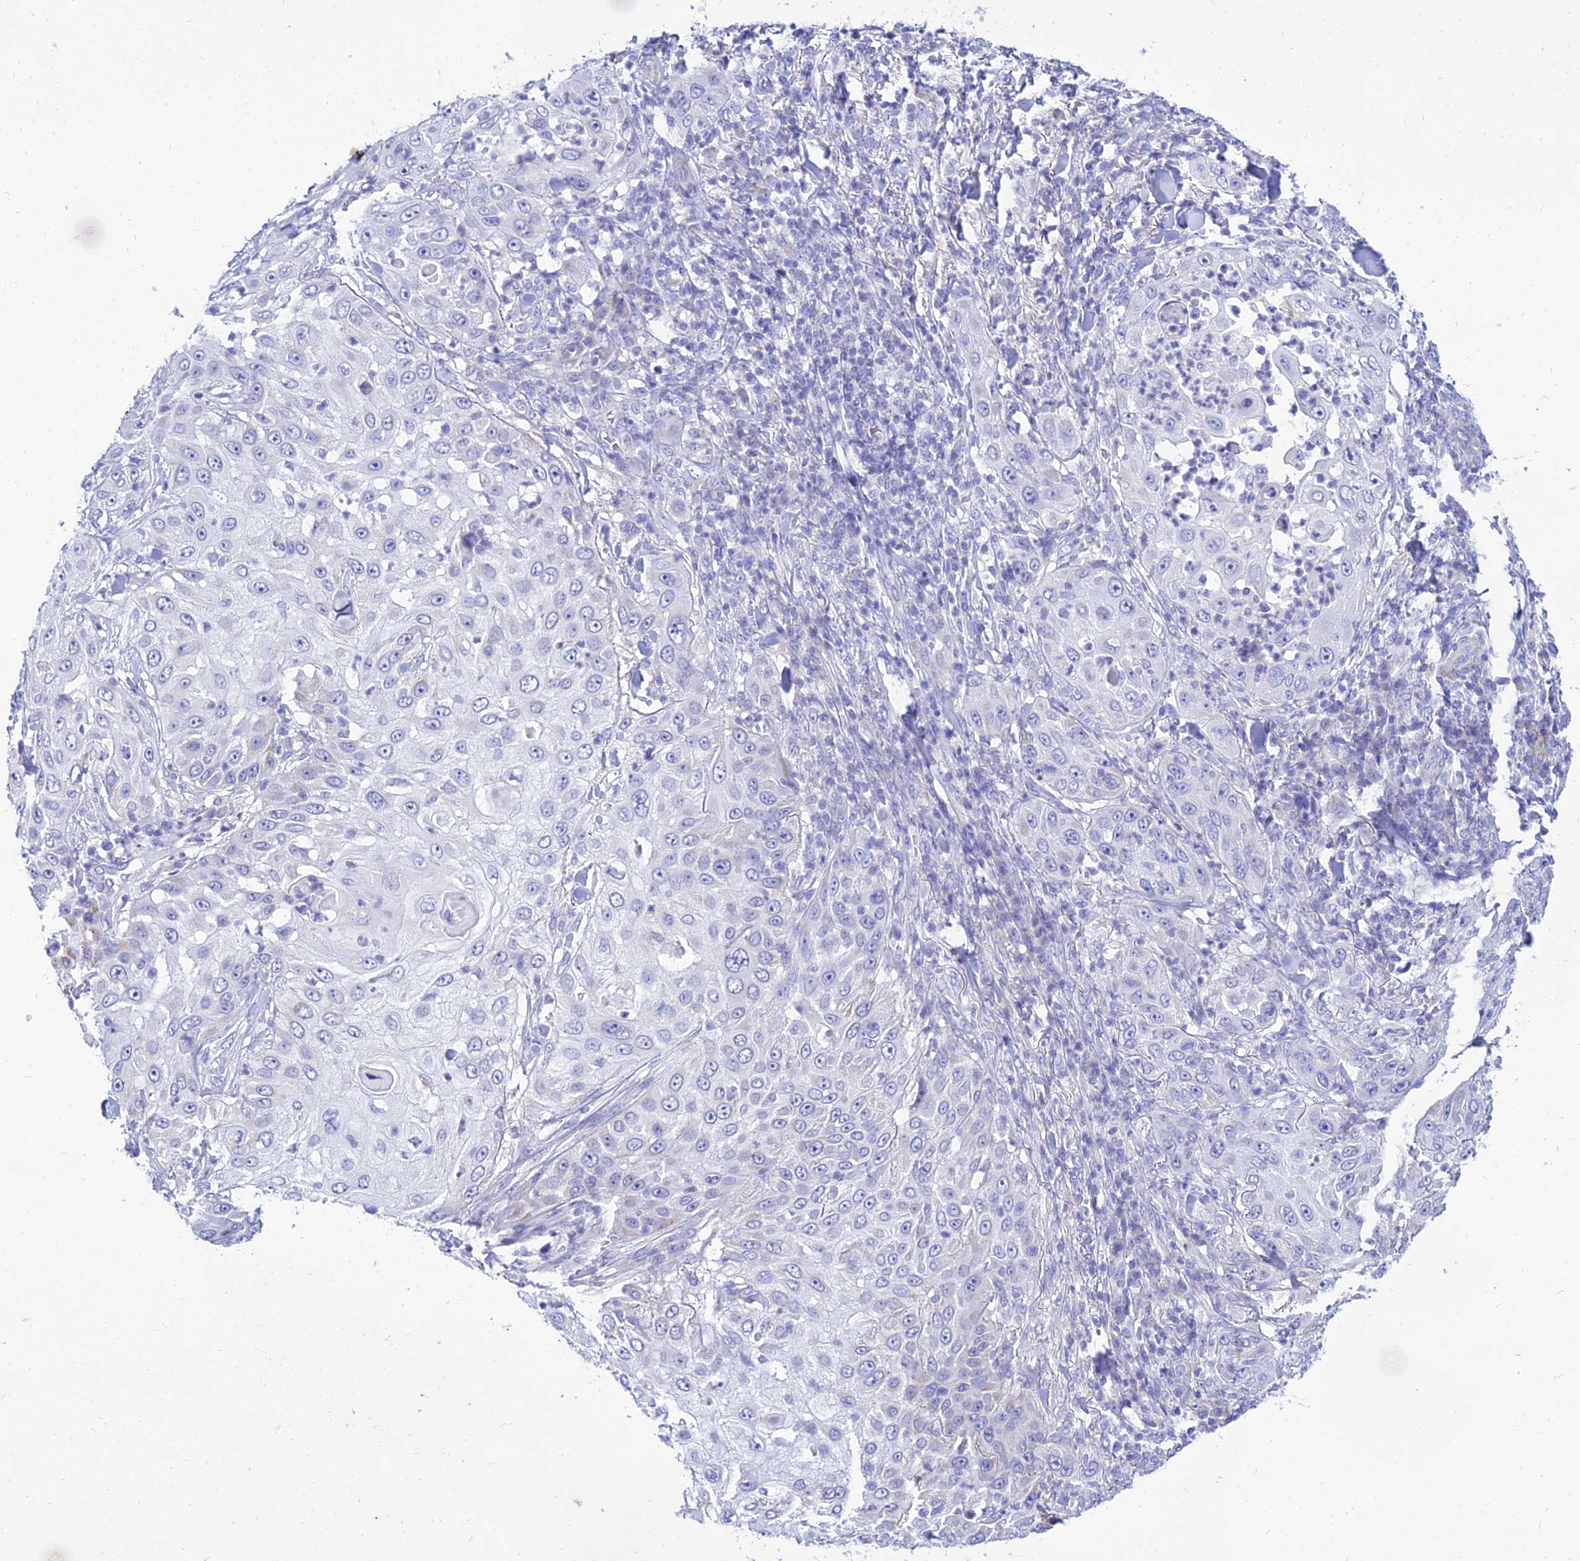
{"staining": {"intensity": "negative", "quantity": "none", "location": "none"}, "tissue": "skin cancer", "cell_type": "Tumor cells", "image_type": "cancer", "snomed": [{"axis": "morphology", "description": "Squamous cell carcinoma, NOS"}, {"axis": "topography", "description": "Skin"}], "caption": "Protein analysis of squamous cell carcinoma (skin) displays no significant positivity in tumor cells.", "gene": "PKN3", "patient": {"sex": "female", "age": 44}}